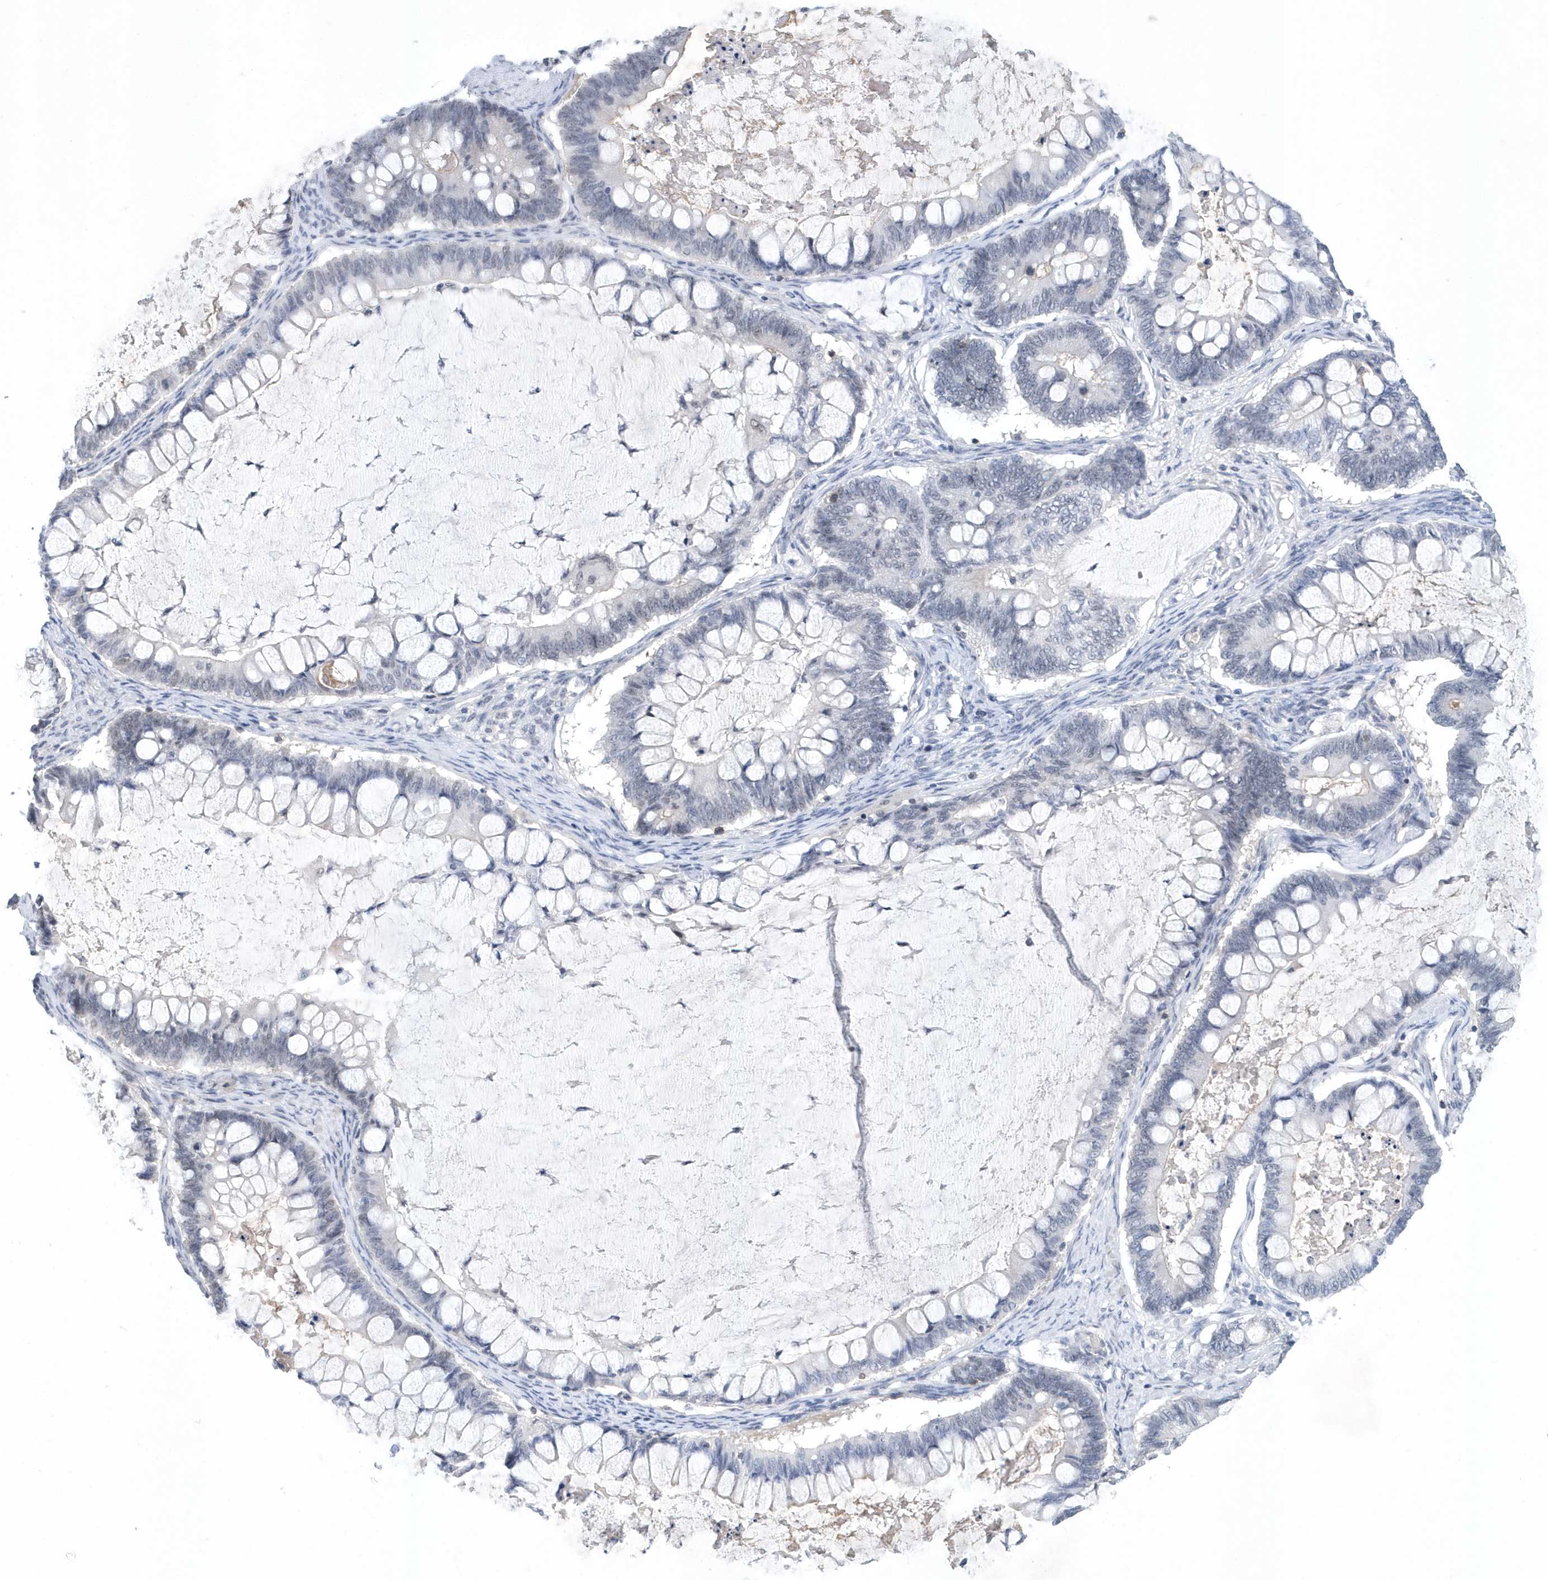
{"staining": {"intensity": "negative", "quantity": "none", "location": "none"}, "tissue": "ovarian cancer", "cell_type": "Tumor cells", "image_type": "cancer", "snomed": [{"axis": "morphology", "description": "Cystadenocarcinoma, mucinous, NOS"}, {"axis": "topography", "description": "Ovary"}], "caption": "Immunohistochemical staining of ovarian cancer (mucinous cystadenocarcinoma) displays no significant staining in tumor cells. (DAB immunohistochemistry (IHC) with hematoxylin counter stain).", "gene": "SRGAP3", "patient": {"sex": "female", "age": 61}}